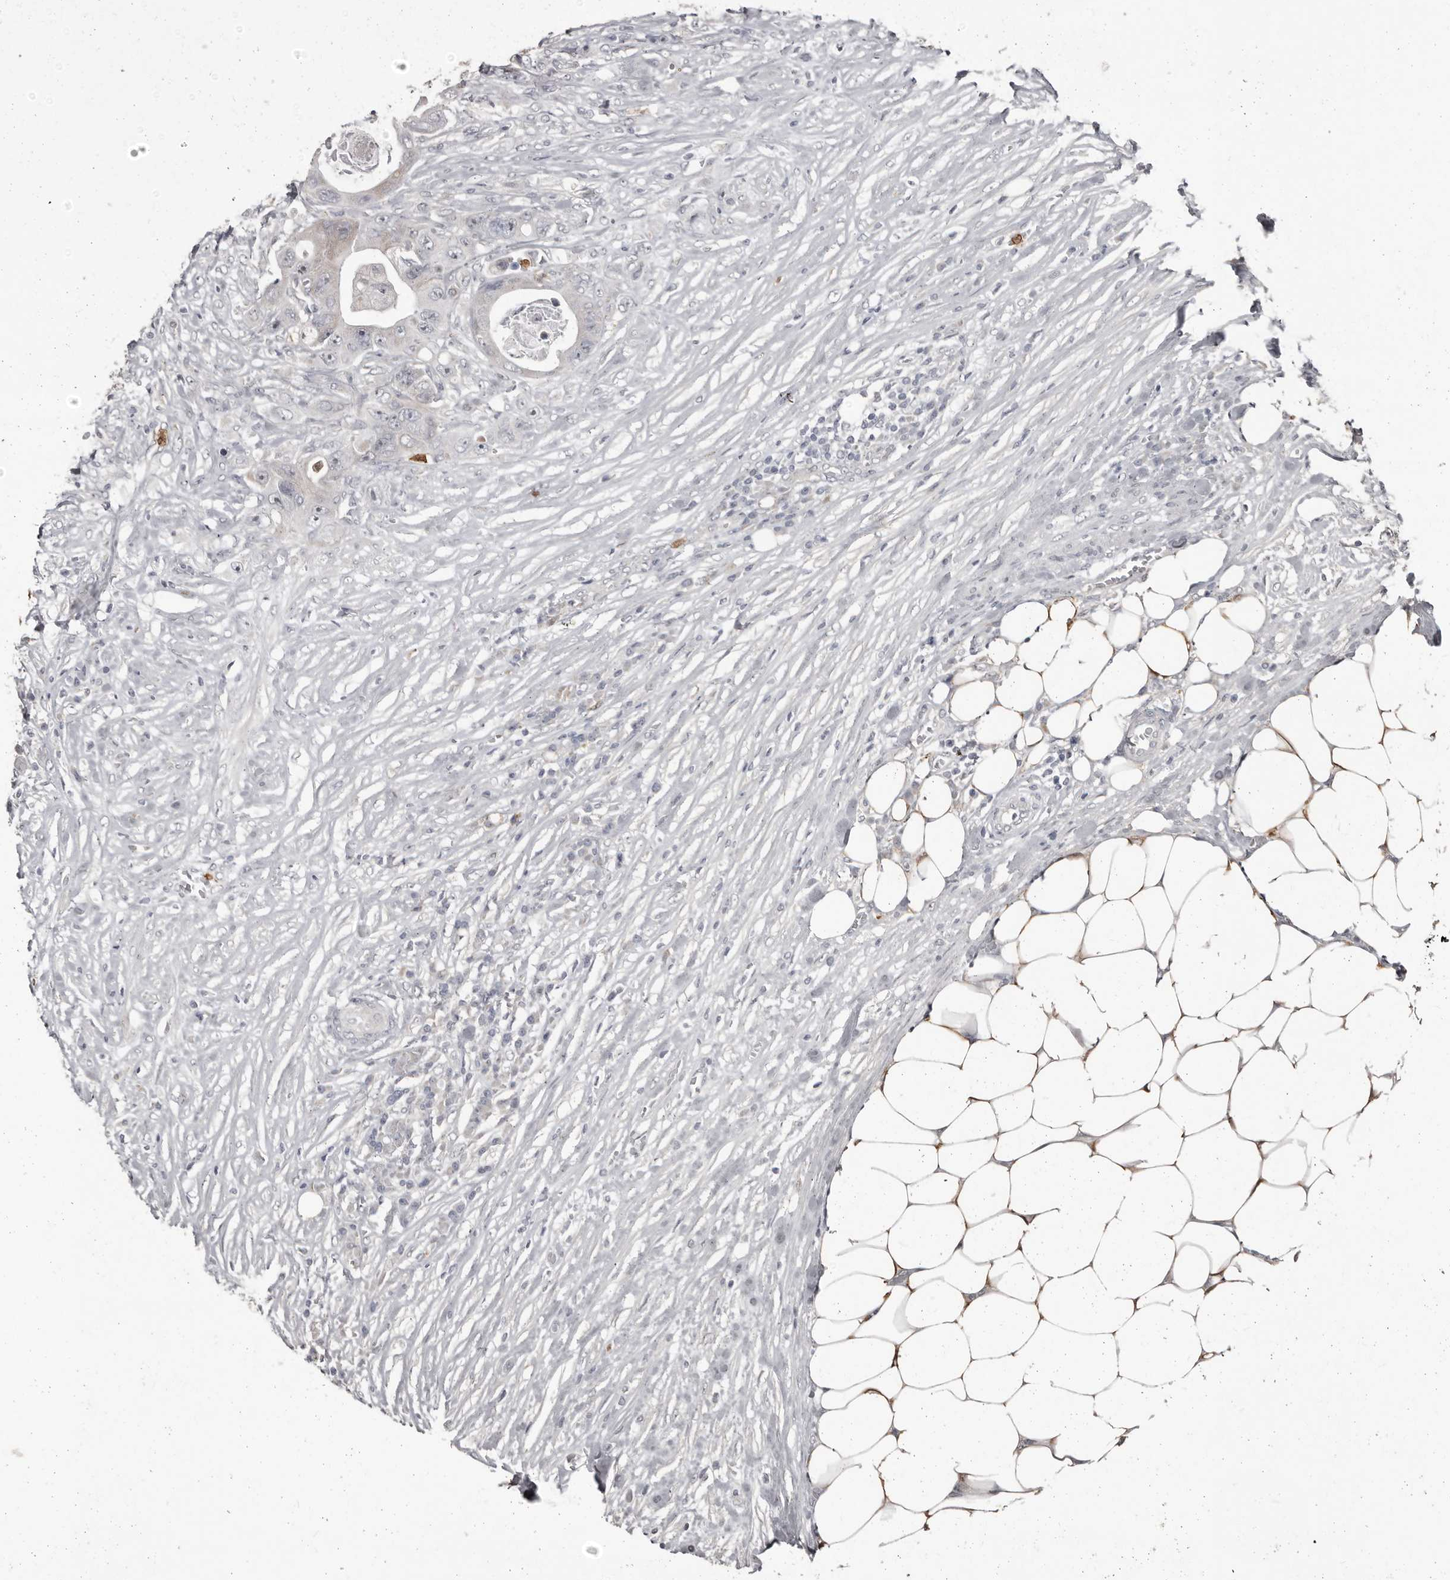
{"staining": {"intensity": "weak", "quantity": "<25%", "location": "cytoplasmic/membranous"}, "tissue": "colorectal cancer", "cell_type": "Tumor cells", "image_type": "cancer", "snomed": [{"axis": "morphology", "description": "Adenocarcinoma, NOS"}, {"axis": "topography", "description": "Colon"}], "caption": "High power microscopy photomicrograph of an immunohistochemistry (IHC) photomicrograph of adenocarcinoma (colorectal), revealing no significant expression in tumor cells.", "gene": "GPR157", "patient": {"sex": "female", "age": 46}}